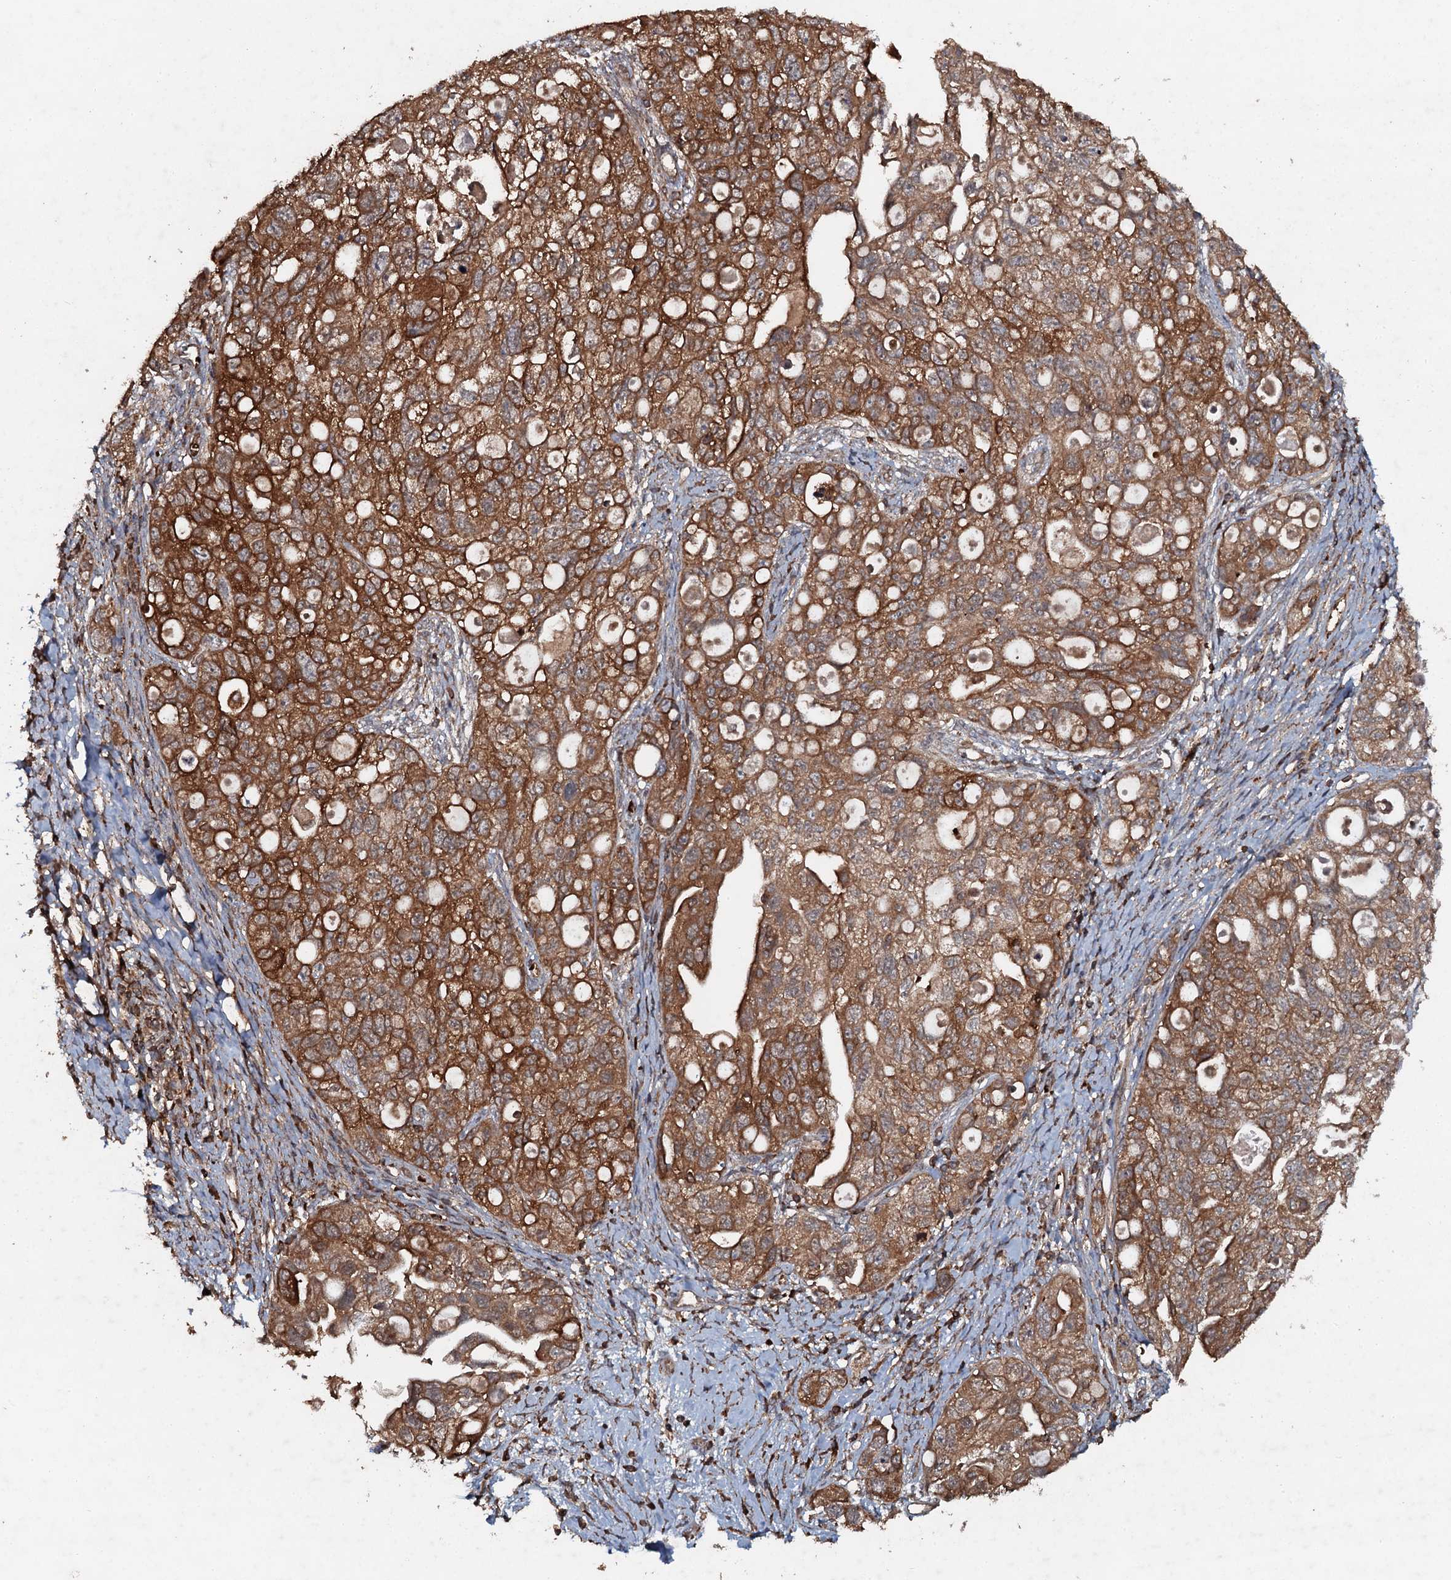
{"staining": {"intensity": "strong", "quantity": ">75%", "location": "cytoplasmic/membranous"}, "tissue": "ovarian cancer", "cell_type": "Tumor cells", "image_type": "cancer", "snomed": [{"axis": "morphology", "description": "Carcinoma, NOS"}, {"axis": "morphology", "description": "Cystadenocarcinoma, serous, NOS"}, {"axis": "topography", "description": "Ovary"}], "caption": "Ovarian cancer (carcinoma) stained for a protein displays strong cytoplasmic/membranous positivity in tumor cells.", "gene": "ADGRG3", "patient": {"sex": "female", "age": 69}}